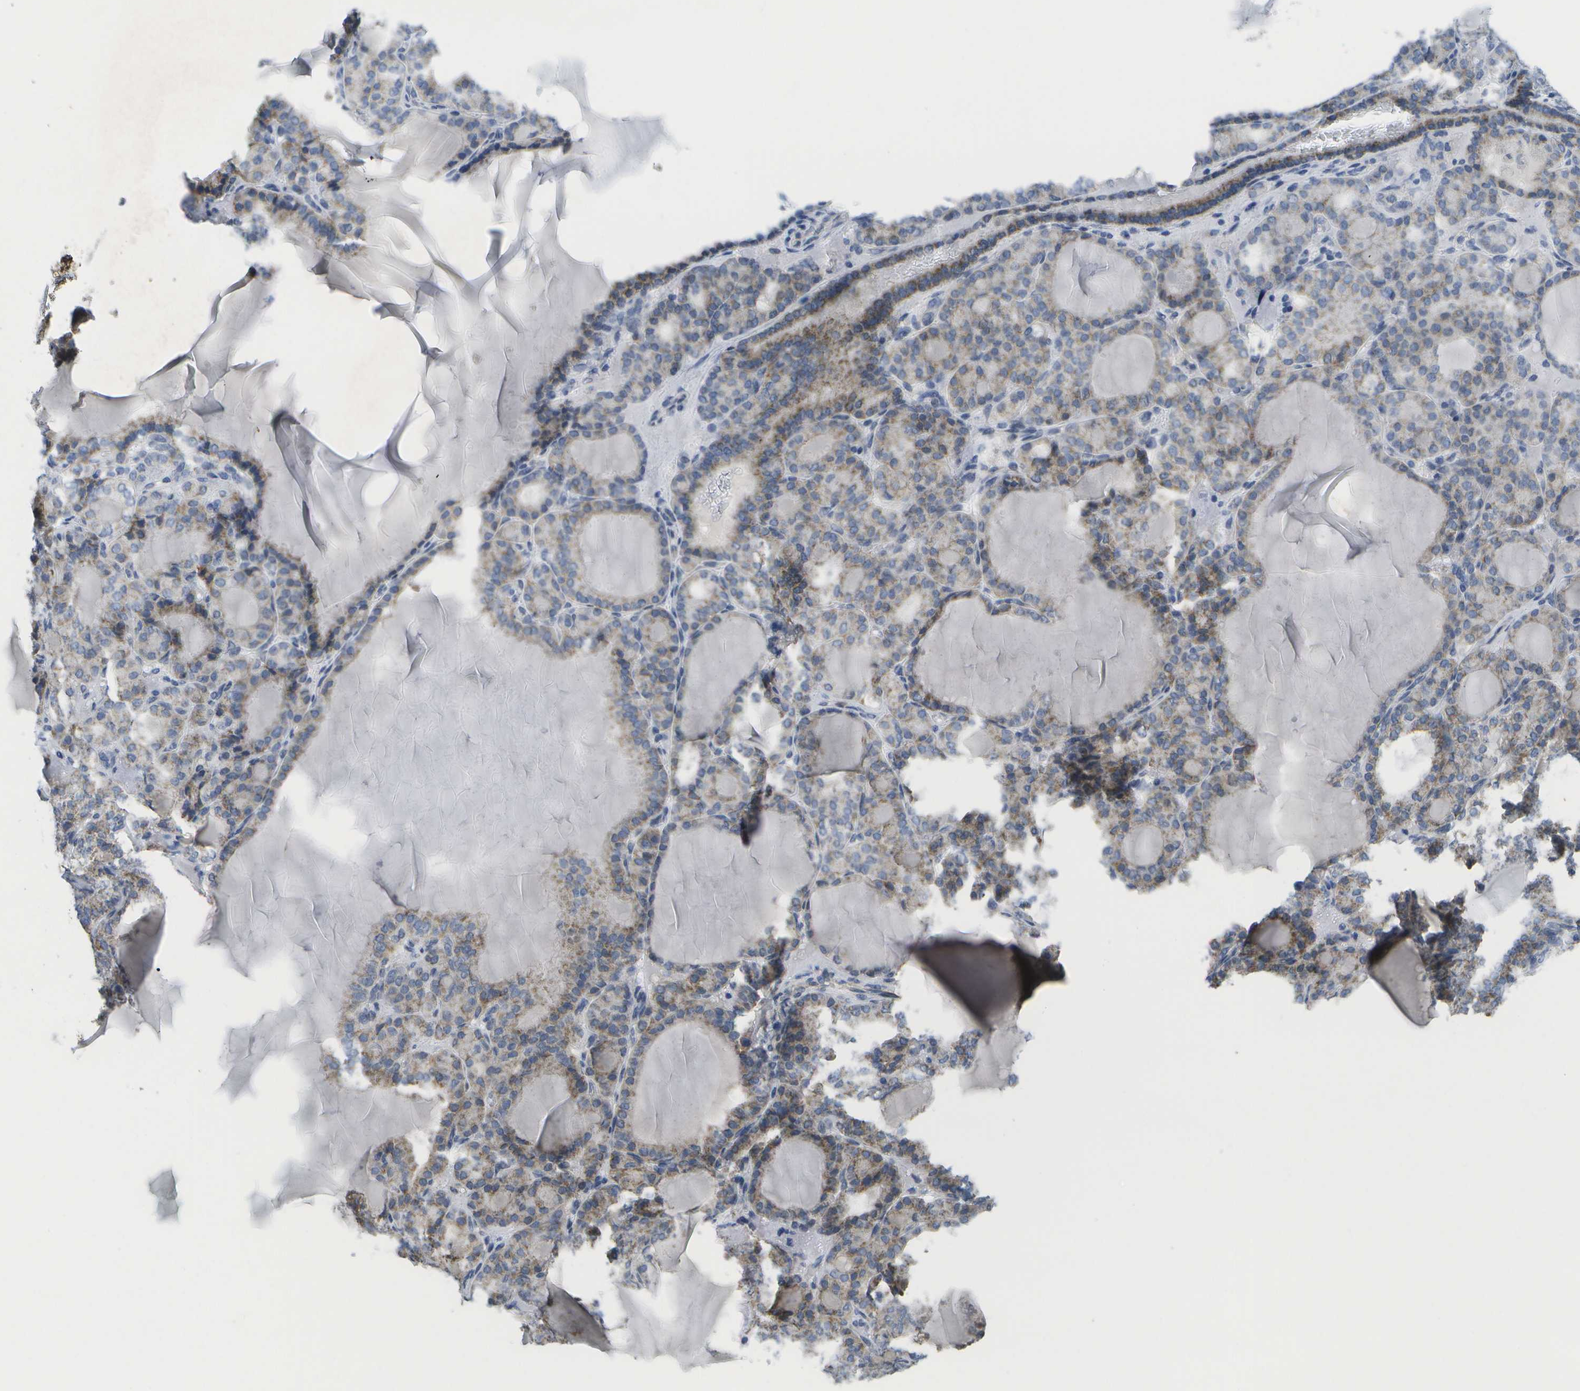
{"staining": {"intensity": "moderate", "quantity": ">75%", "location": "cytoplasmic/membranous"}, "tissue": "thyroid gland", "cell_type": "Glandular cells", "image_type": "normal", "snomed": [{"axis": "morphology", "description": "Normal tissue, NOS"}, {"axis": "topography", "description": "Thyroid gland"}], "caption": "An immunohistochemistry (IHC) photomicrograph of unremarkable tissue is shown. Protein staining in brown labels moderate cytoplasmic/membranous positivity in thyroid gland within glandular cells.", "gene": "TMEM223", "patient": {"sex": "female", "age": 28}}